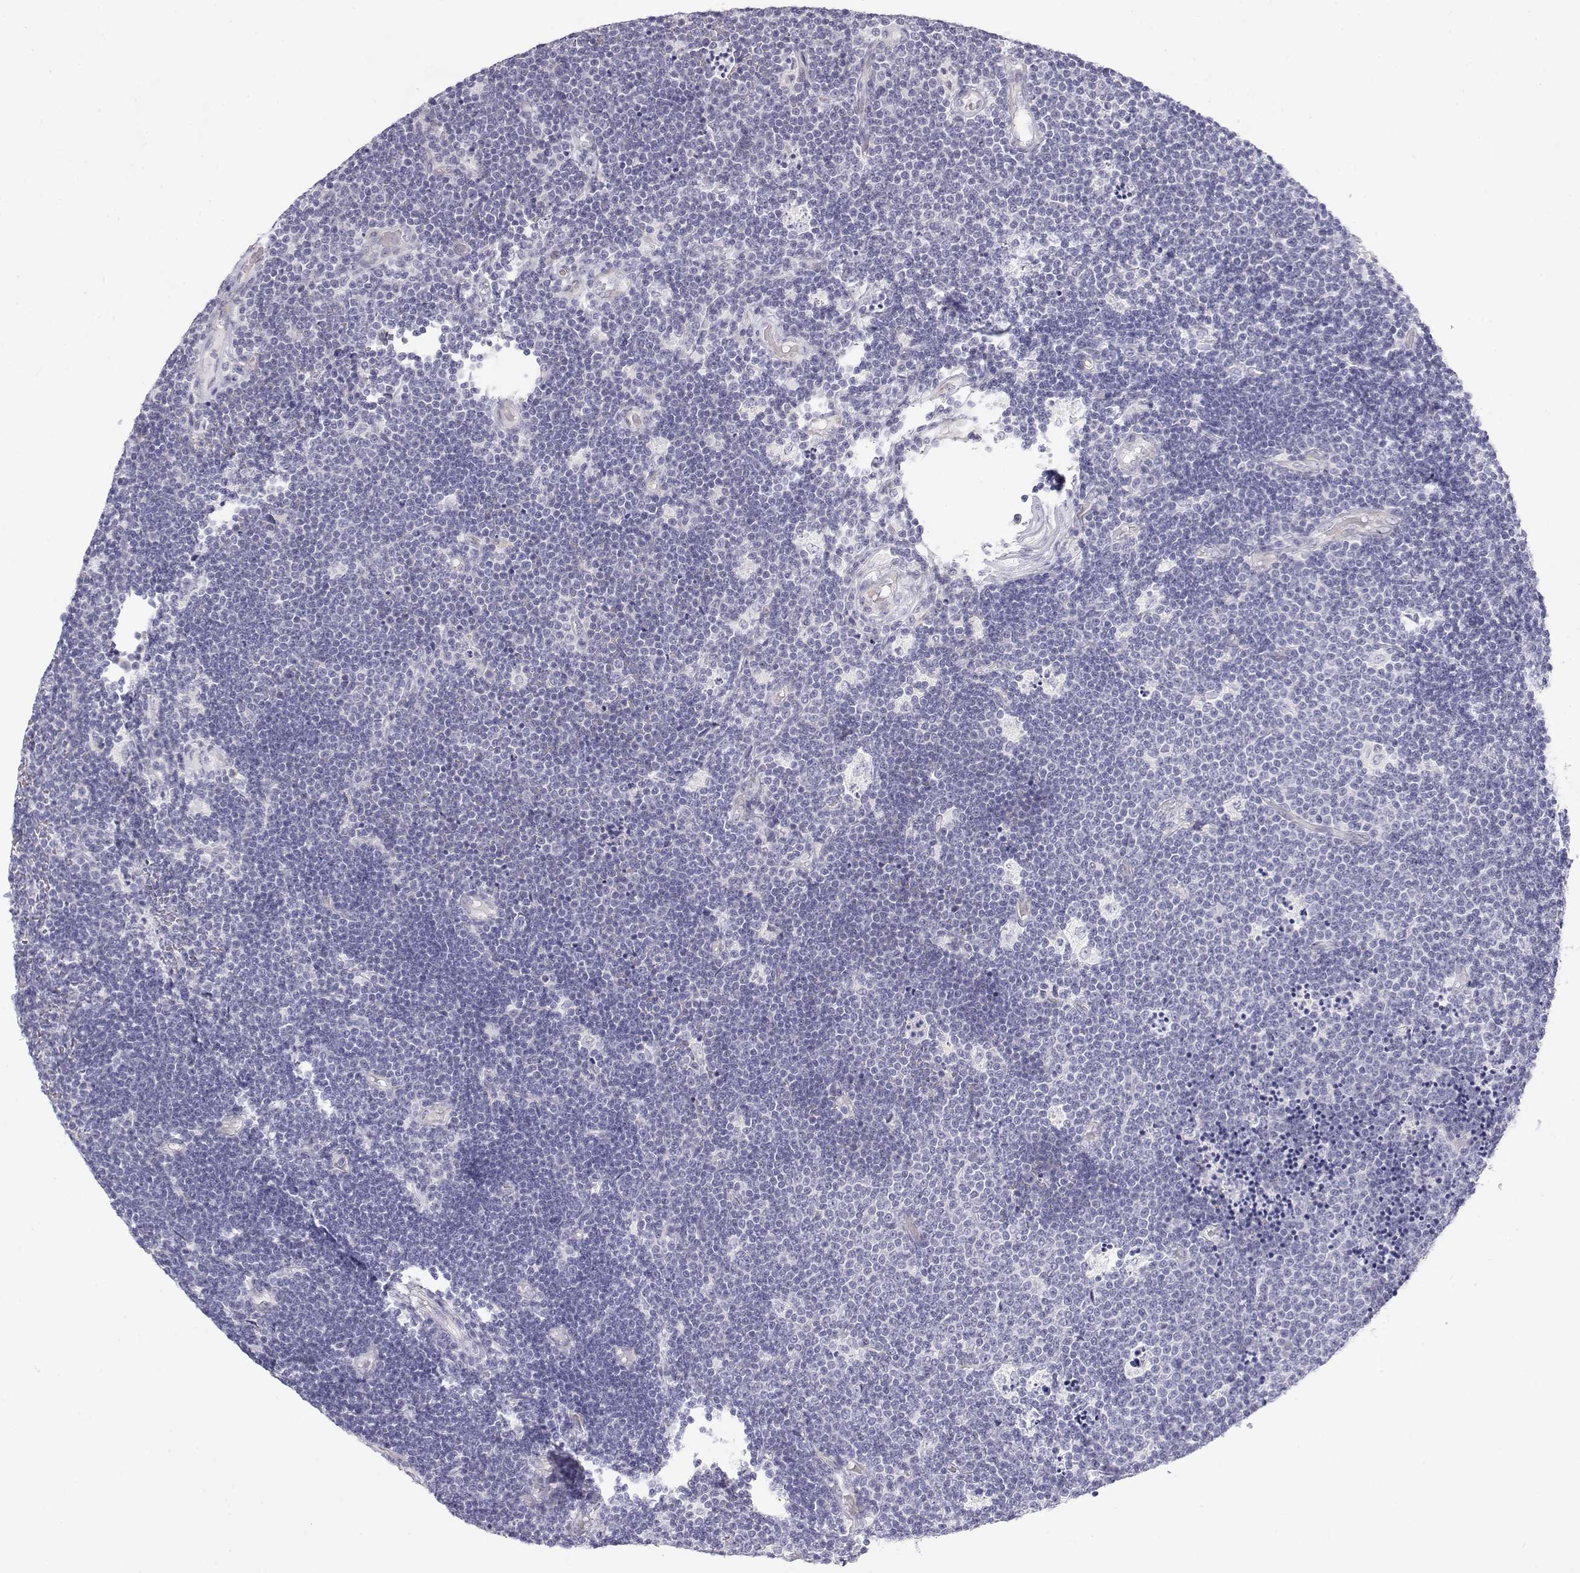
{"staining": {"intensity": "negative", "quantity": "none", "location": "none"}, "tissue": "lymphoma", "cell_type": "Tumor cells", "image_type": "cancer", "snomed": [{"axis": "morphology", "description": "Malignant lymphoma, non-Hodgkin's type, Low grade"}, {"axis": "topography", "description": "Brain"}], "caption": "Protein analysis of malignant lymphoma, non-Hodgkin's type (low-grade) exhibits no significant staining in tumor cells.", "gene": "MISP", "patient": {"sex": "female", "age": 66}}